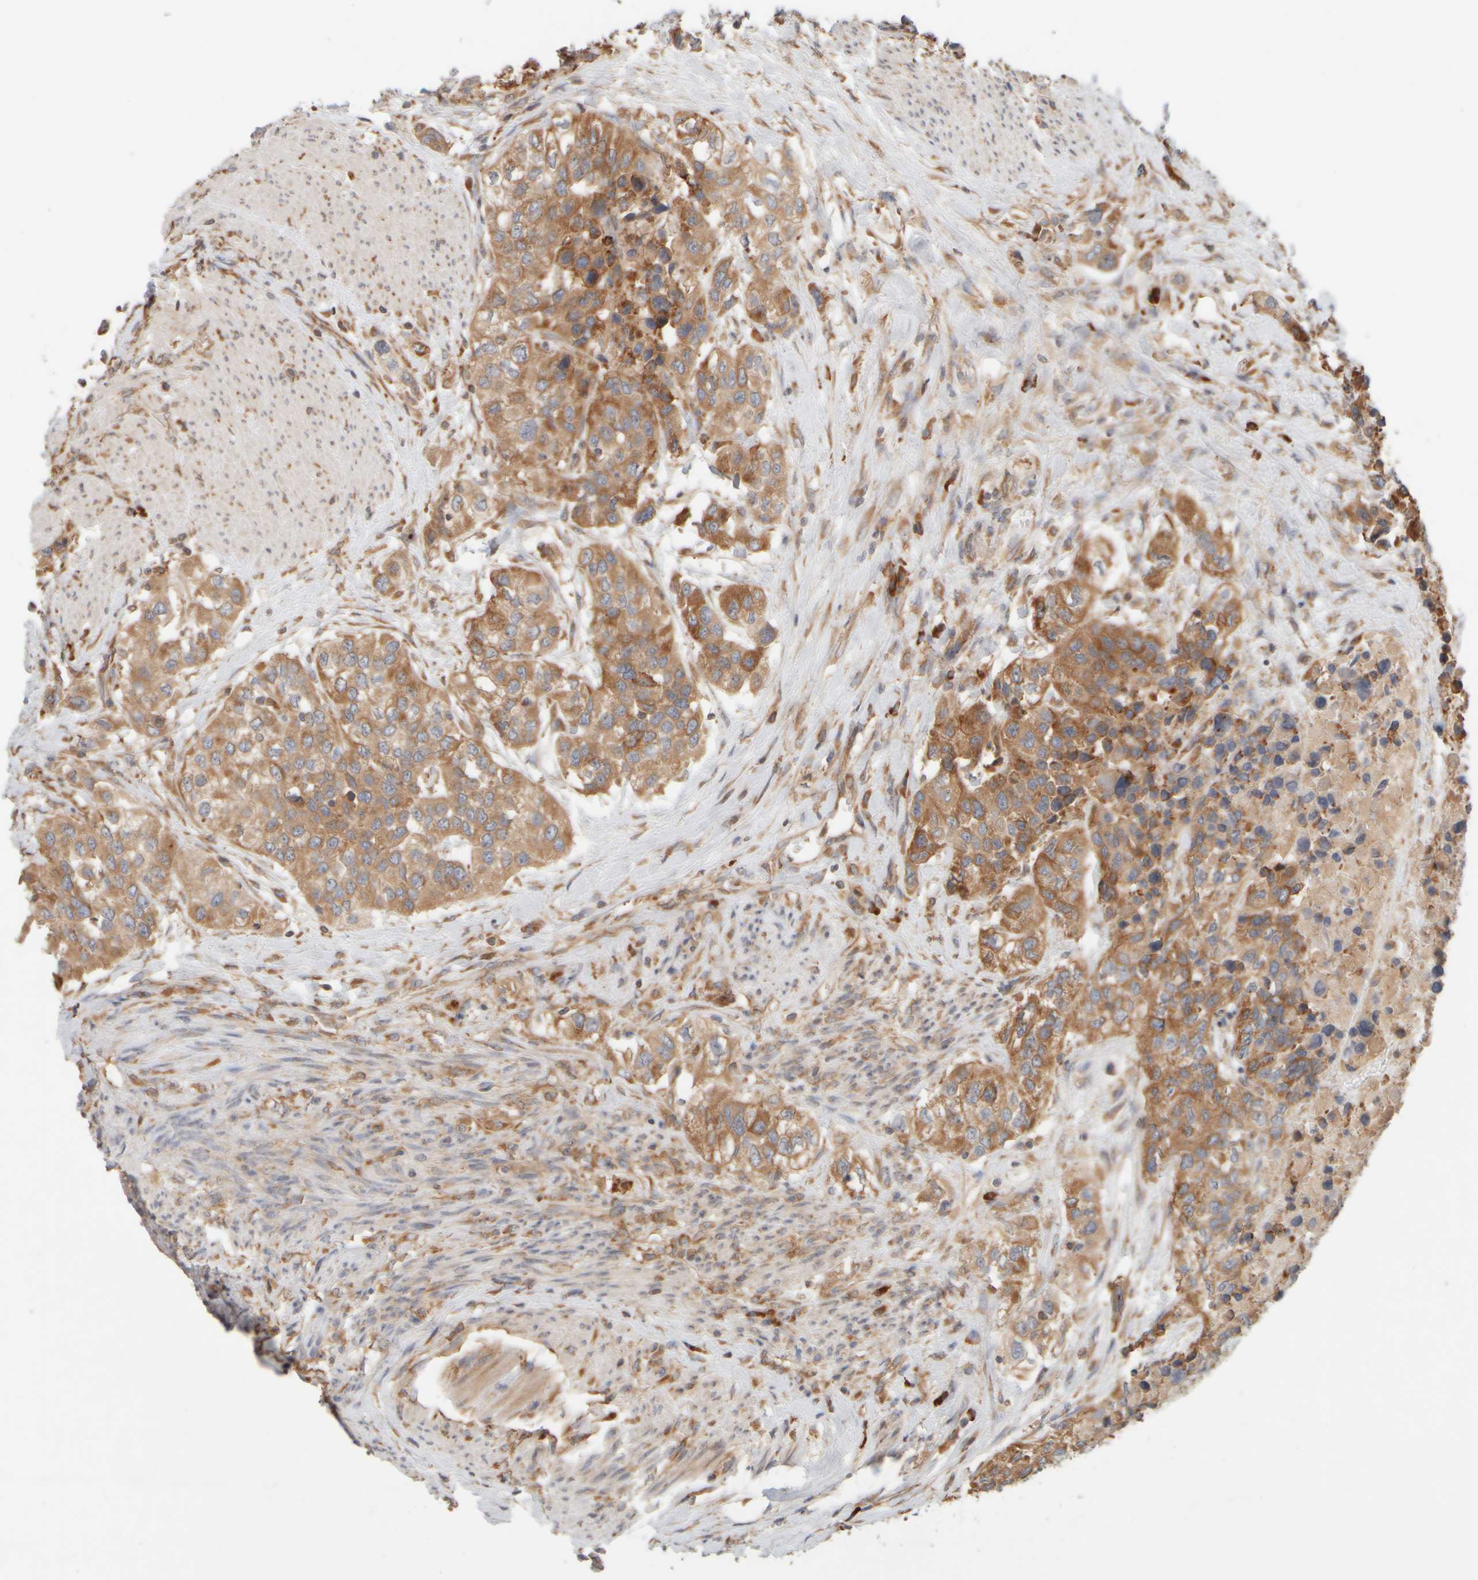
{"staining": {"intensity": "moderate", "quantity": ">75%", "location": "cytoplasmic/membranous"}, "tissue": "urothelial cancer", "cell_type": "Tumor cells", "image_type": "cancer", "snomed": [{"axis": "morphology", "description": "Urothelial carcinoma, High grade"}, {"axis": "topography", "description": "Urinary bladder"}], "caption": "High-power microscopy captured an immunohistochemistry (IHC) micrograph of urothelial cancer, revealing moderate cytoplasmic/membranous positivity in about >75% of tumor cells. (DAB (3,3'-diaminobenzidine) IHC with brightfield microscopy, high magnification).", "gene": "EIF2B3", "patient": {"sex": "female", "age": 80}}